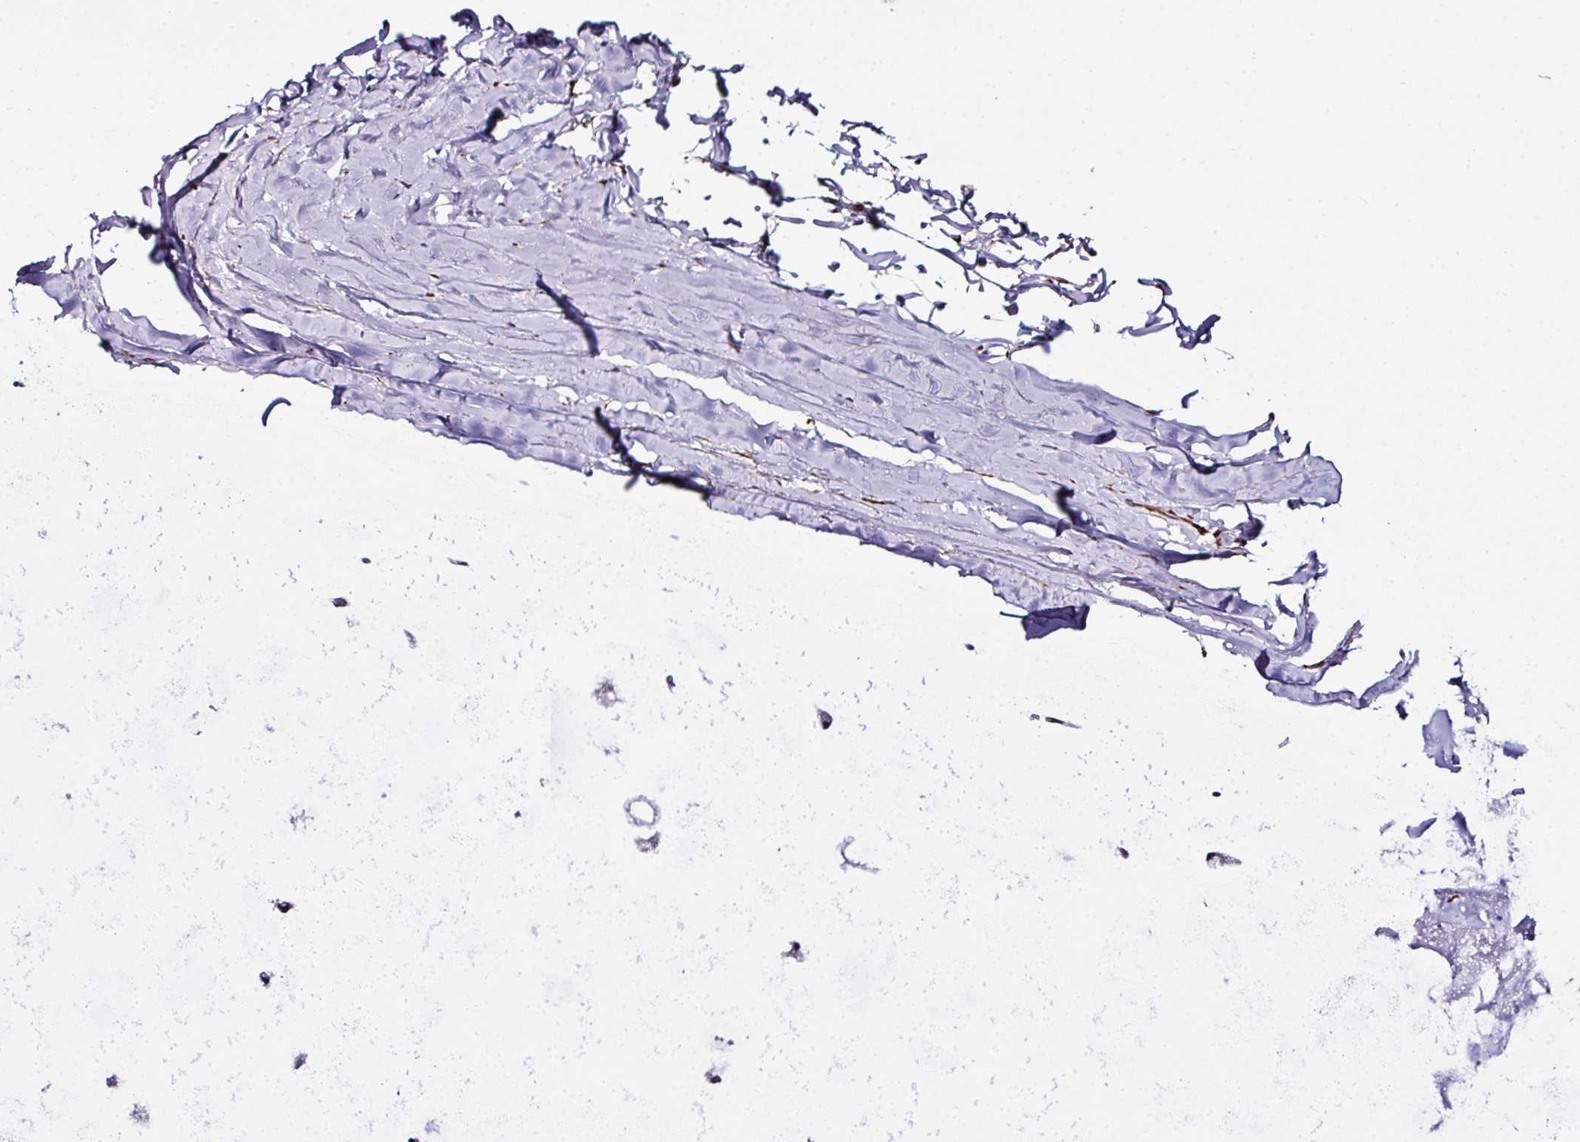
{"staining": {"intensity": "negative", "quantity": "none", "location": "none"}, "tissue": "adipose tissue", "cell_type": "Adipocytes", "image_type": "normal", "snomed": [{"axis": "morphology", "description": "Normal tissue, NOS"}, {"axis": "topography", "description": "Cartilage tissue"}, {"axis": "topography", "description": "Nasopharynx"}, {"axis": "topography", "description": "Thyroid gland"}], "caption": "A high-resolution photomicrograph shows immunohistochemistry (IHC) staining of benign adipose tissue, which reveals no significant staining in adipocytes.", "gene": "TMPRSS9", "patient": {"sex": "male", "age": 63}}